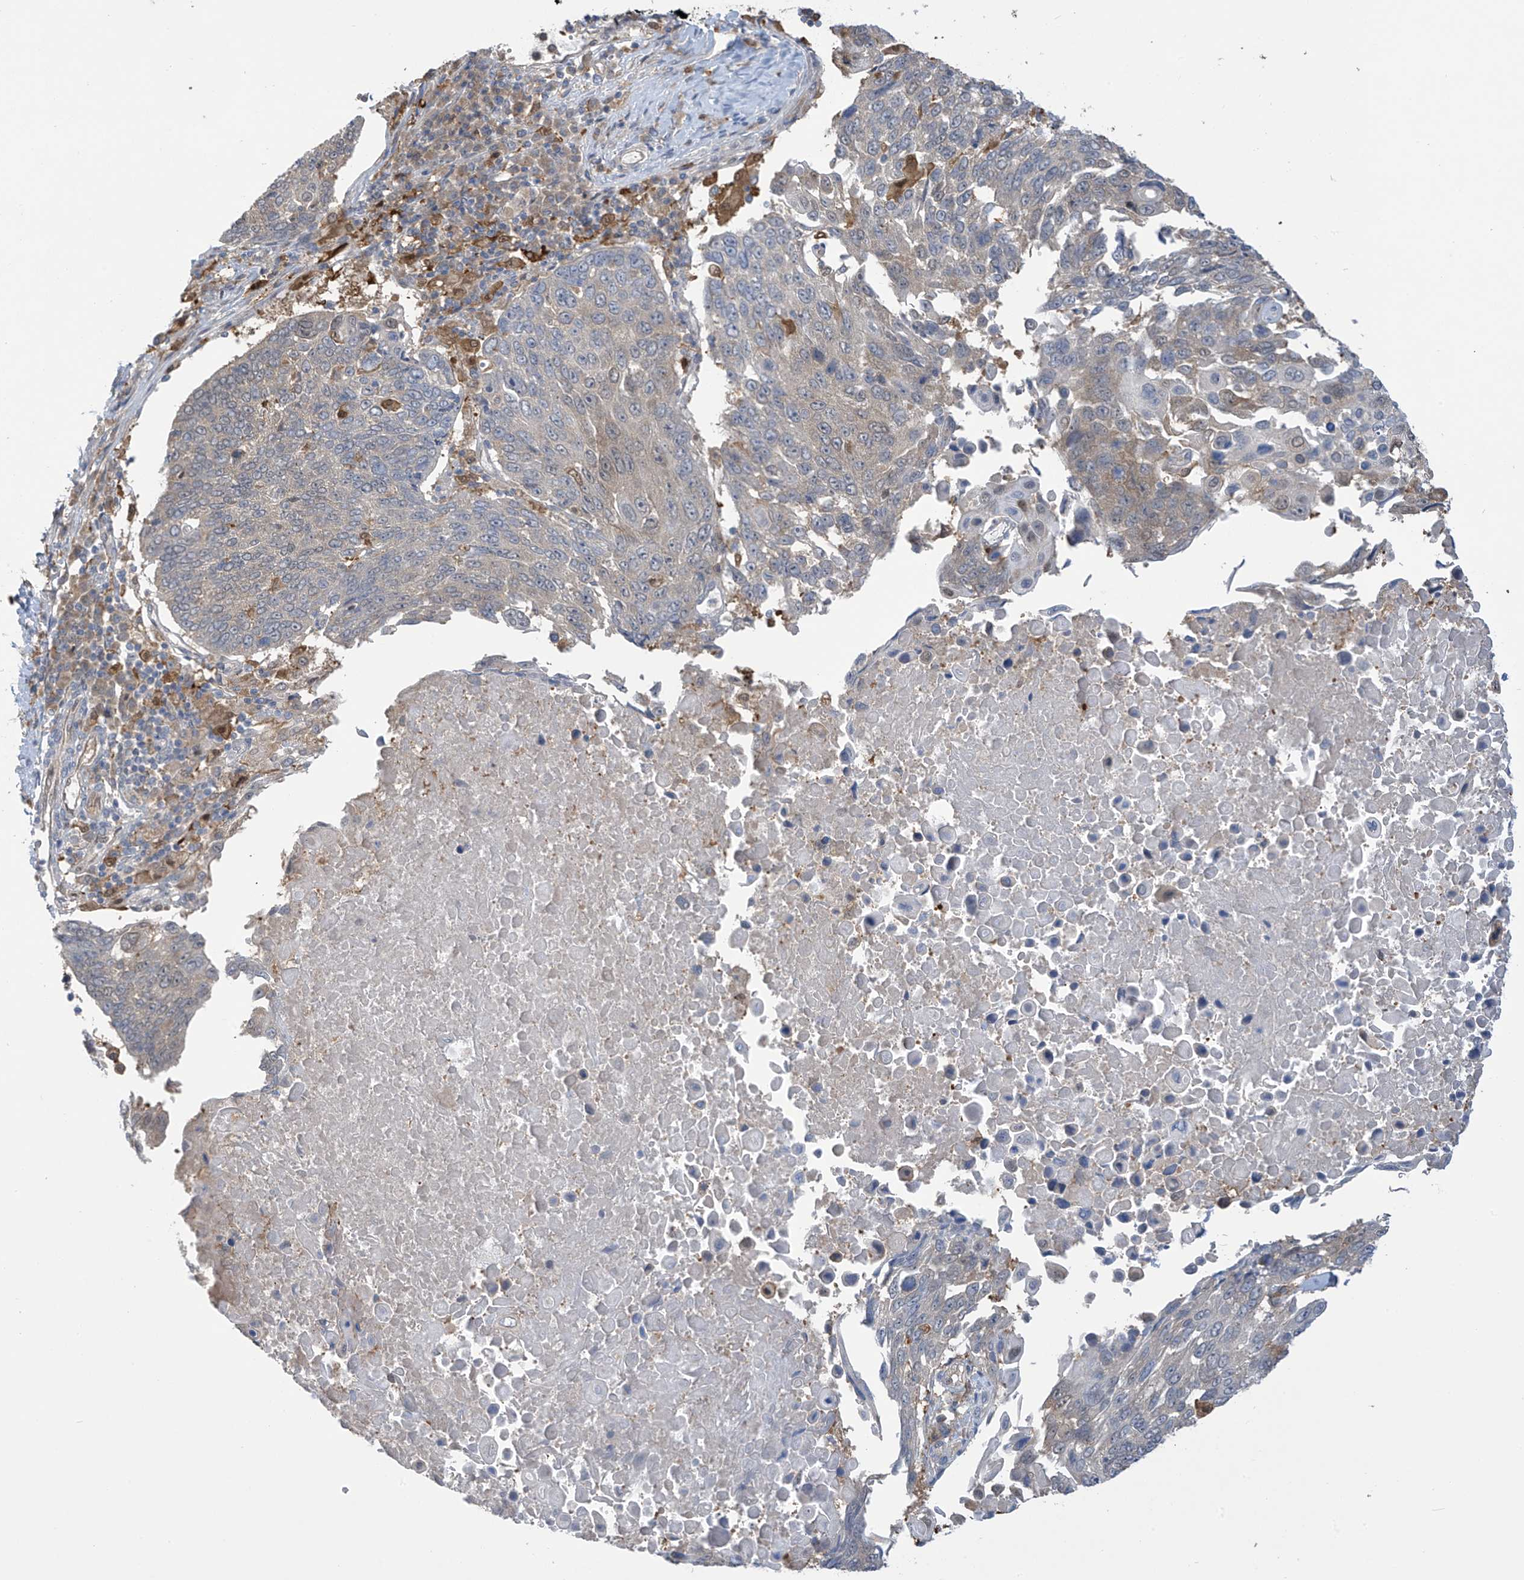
{"staining": {"intensity": "weak", "quantity": "<25%", "location": "cytoplasmic/membranous"}, "tissue": "lung cancer", "cell_type": "Tumor cells", "image_type": "cancer", "snomed": [{"axis": "morphology", "description": "Squamous cell carcinoma, NOS"}, {"axis": "topography", "description": "Lung"}], "caption": "The histopathology image displays no staining of tumor cells in lung squamous cell carcinoma. (DAB (3,3'-diaminobenzidine) IHC with hematoxylin counter stain).", "gene": "IDH1", "patient": {"sex": "male", "age": 66}}